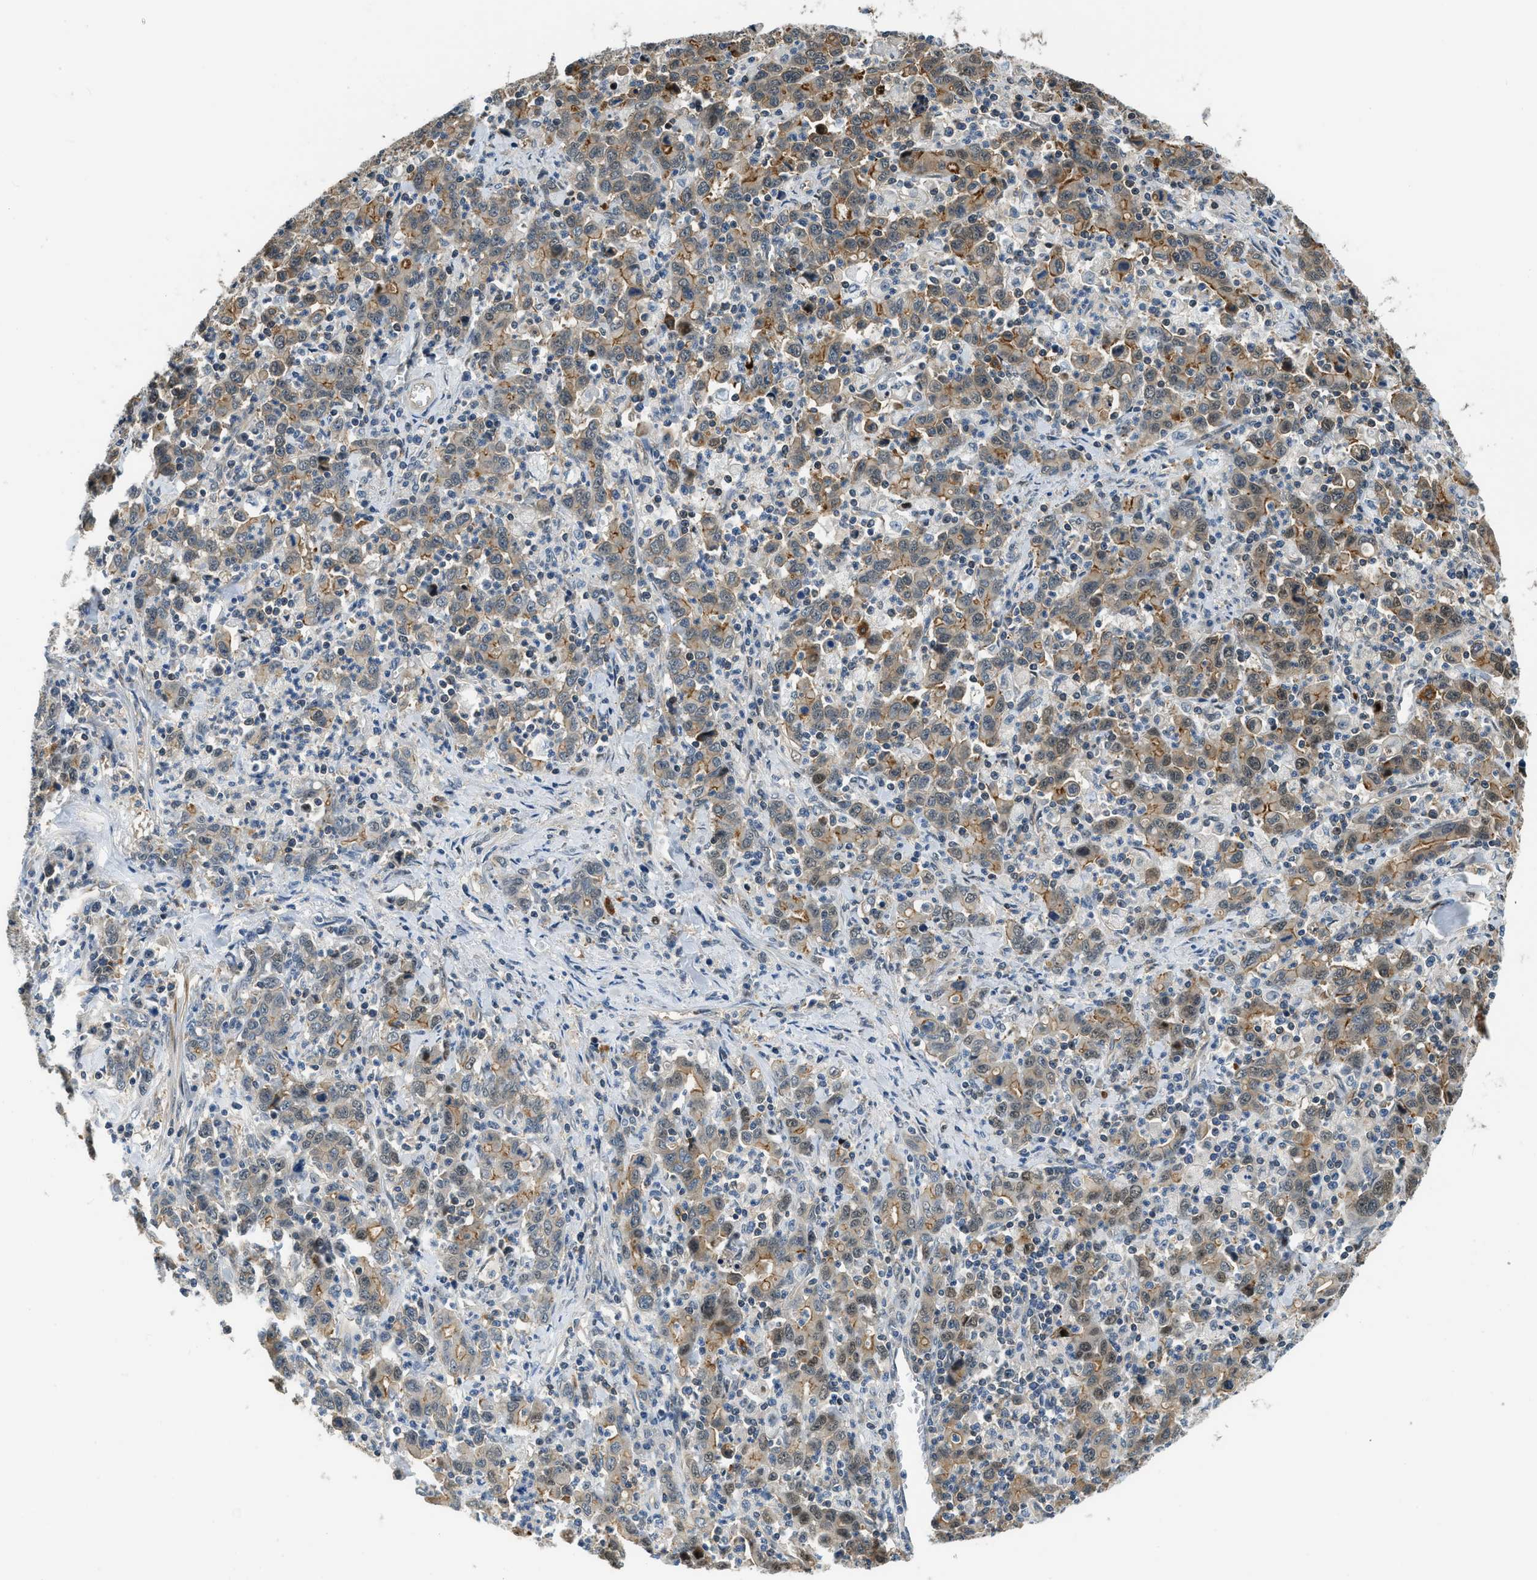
{"staining": {"intensity": "moderate", "quantity": ">75%", "location": "cytoplasmic/membranous"}, "tissue": "stomach cancer", "cell_type": "Tumor cells", "image_type": "cancer", "snomed": [{"axis": "morphology", "description": "Adenocarcinoma, NOS"}, {"axis": "topography", "description": "Stomach, upper"}], "caption": "A brown stain labels moderate cytoplasmic/membranous expression of a protein in adenocarcinoma (stomach) tumor cells. (Stains: DAB (3,3'-diaminobenzidine) in brown, nuclei in blue, Microscopy: brightfield microscopy at high magnification).", "gene": "CBLB", "patient": {"sex": "male", "age": 69}}